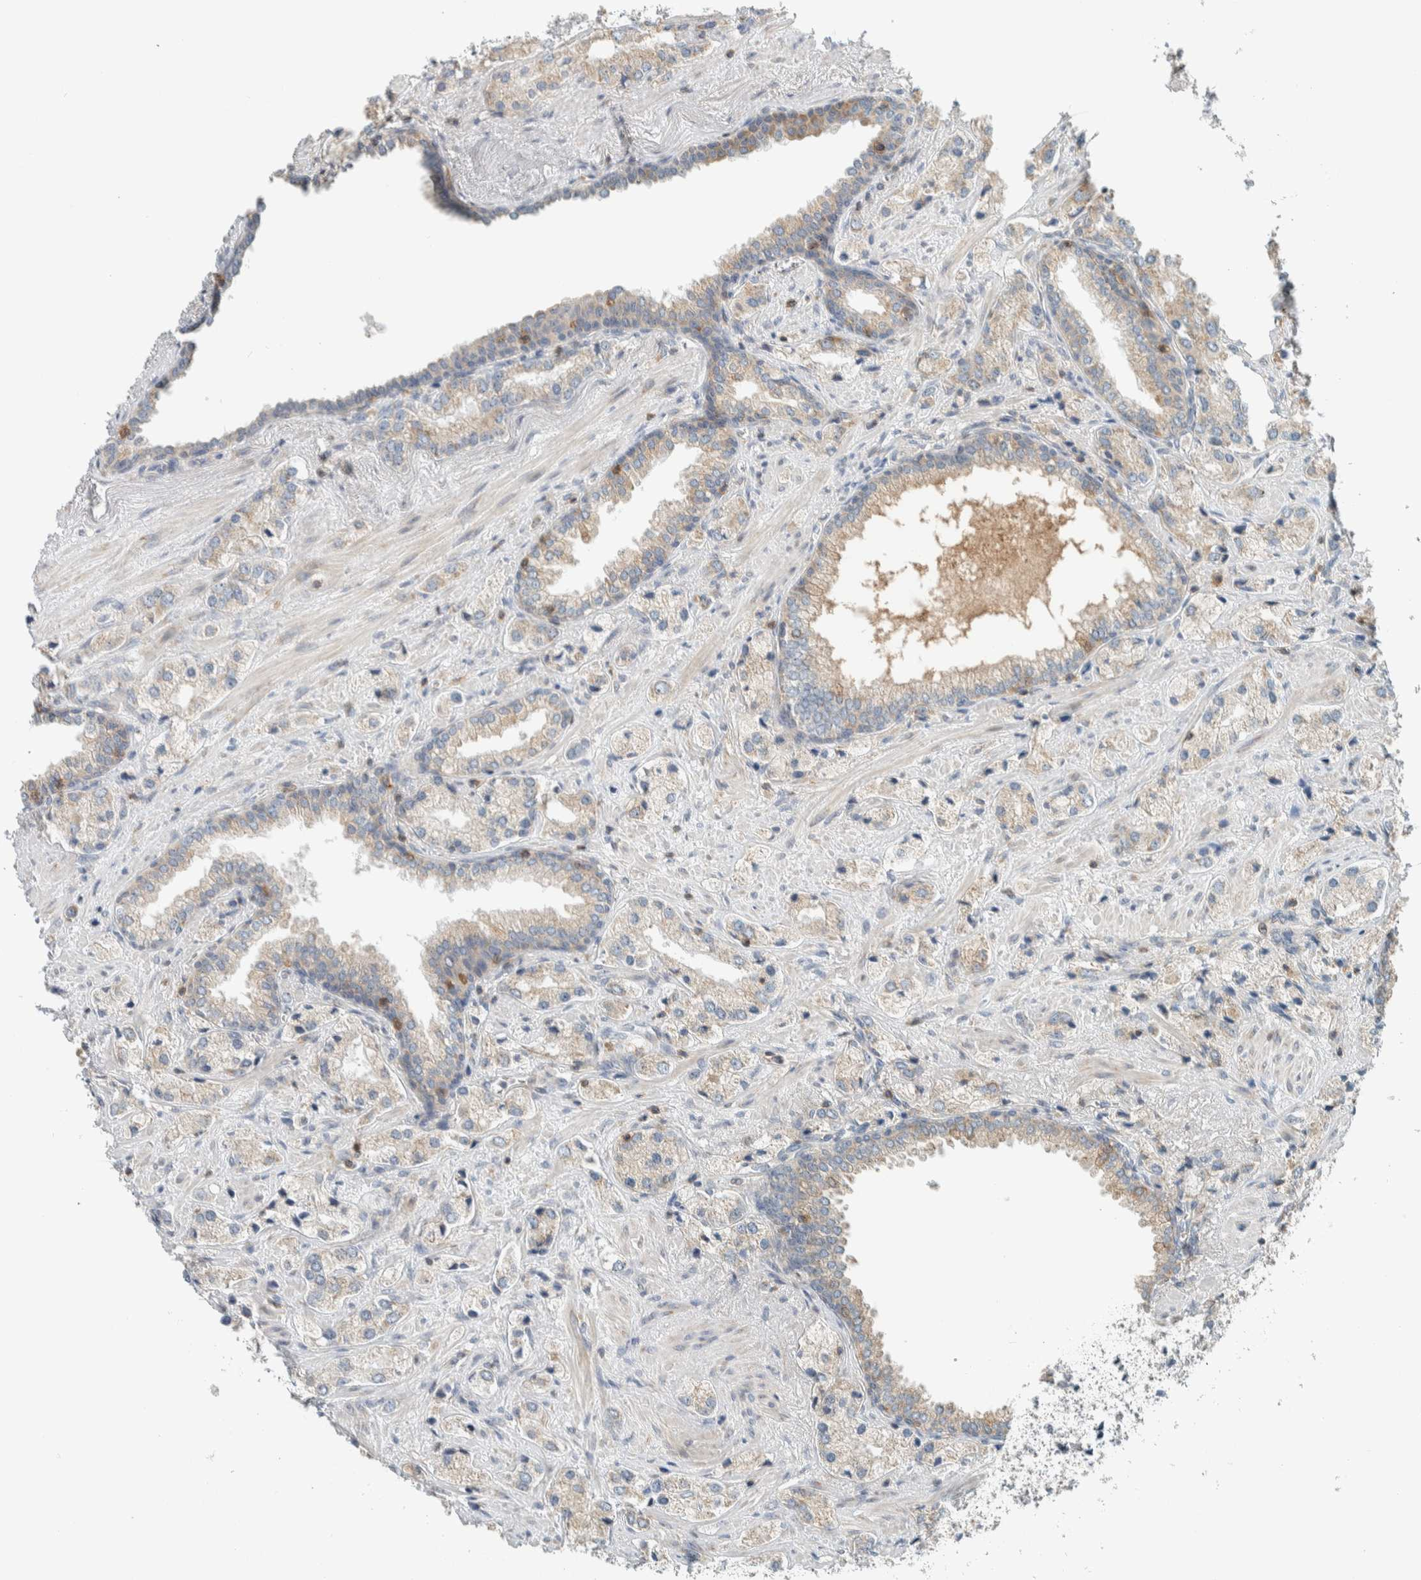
{"staining": {"intensity": "weak", "quantity": "<25%", "location": "cytoplasmic/membranous"}, "tissue": "prostate cancer", "cell_type": "Tumor cells", "image_type": "cancer", "snomed": [{"axis": "morphology", "description": "Adenocarcinoma, High grade"}, {"axis": "topography", "description": "Prostate"}], "caption": "Prostate cancer (high-grade adenocarcinoma) was stained to show a protein in brown. There is no significant positivity in tumor cells. (DAB (3,3'-diaminobenzidine) immunohistochemistry visualized using brightfield microscopy, high magnification).", "gene": "CCDC57", "patient": {"sex": "male", "age": 66}}